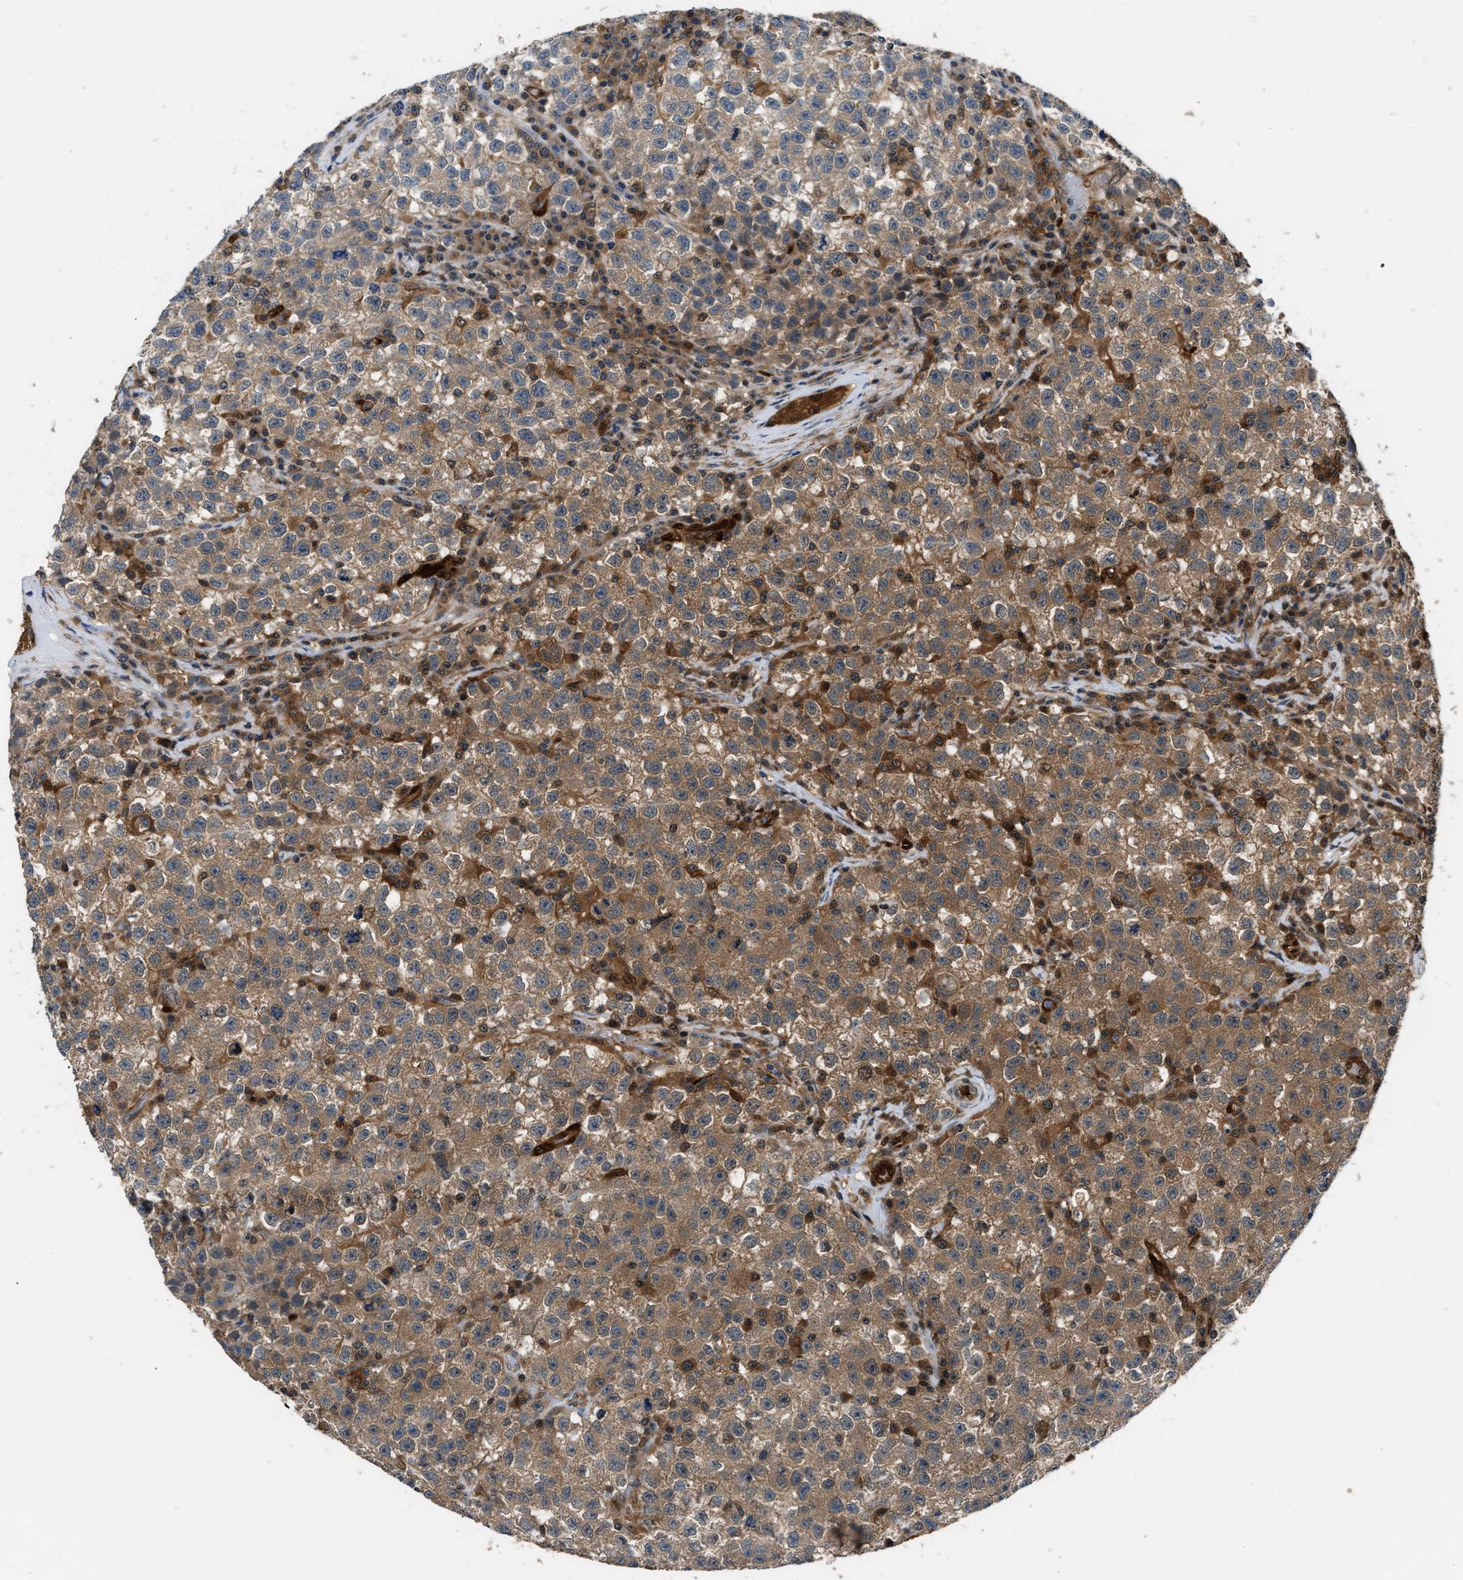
{"staining": {"intensity": "moderate", "quantity": ">75%", "location": "cytoplasmic/membranous"}, "tissue": "testis cancer", "cell_type": "Tumor cells", "image_type": "cancer", "snomed": [{"axis": "morphology", "description": "Seminoma, NOS"}, {"axis": "topography", "description": "Testis"}], "caption": "IHC photomicrograph of neoplastic tissue: testis cancer stained using immunohistochemistry reveals medium levels of moderate protein expression localized specifically in the cytoplasmic/membranous of tumor cells, appearing as a cytoplasmic/membranous brown color.", "gene": "PPA1", "patient": {"sex": "male", "age": 22}}